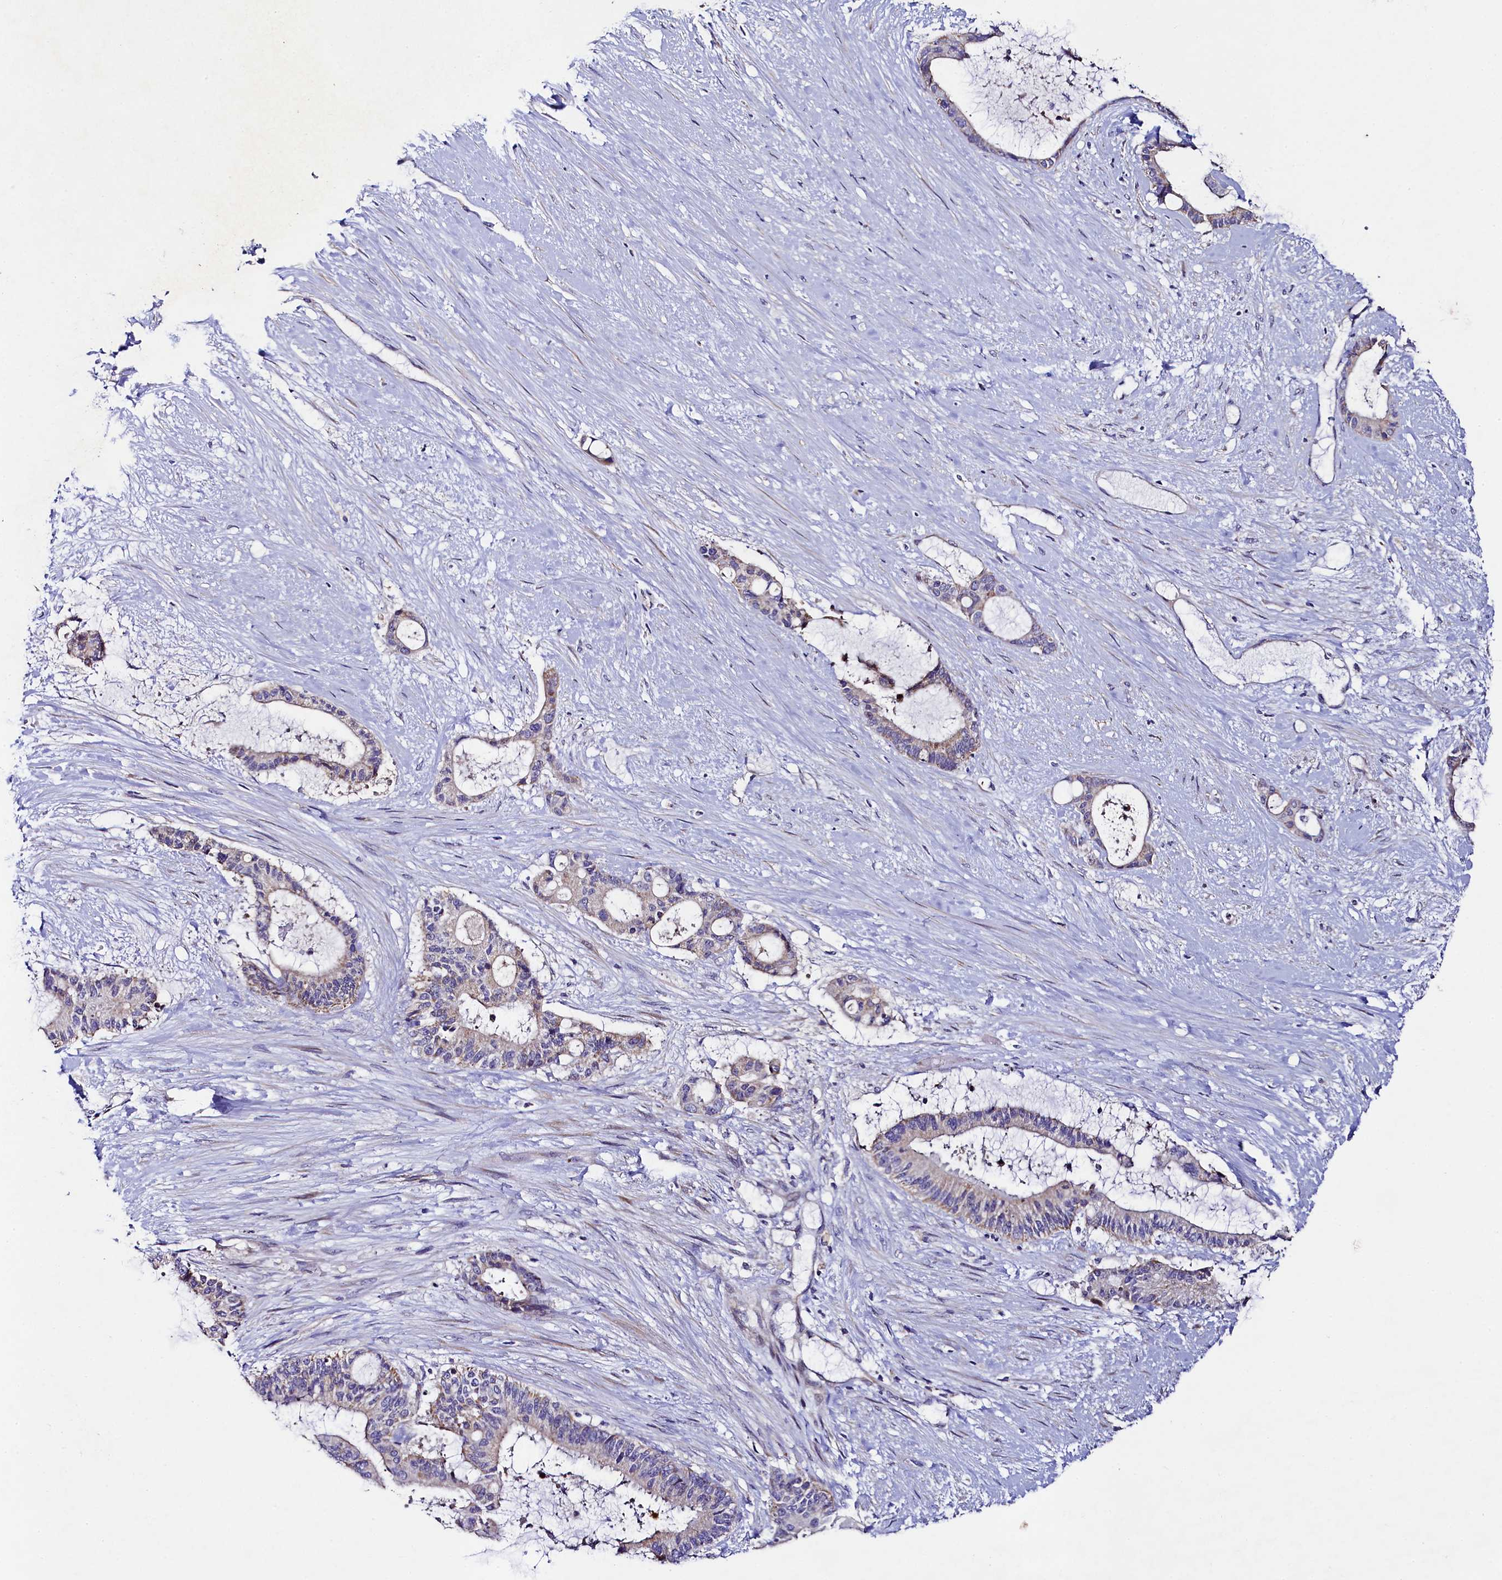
{"staining": {"intensity": "weak", "quantity": "<25%", "location": "cytoplasmic/membranous"}, "tissue": "liver cancer", "cell_type": "Tumor cells", "image_type": "cancer", "snomed": [{"axis": "morphology", "description": "Normal tissue, NOS"}, {"axis": "morphology", "description": "Cholangiocarcinoma"}, {"axis": "topography", "description": "Liver"}, {"axis": "topography", "description": "Peripheral nerve tissue"}], "caption": "Photomicrograph shows no protein staining in tumor cells of liver cholangiocarcinoma tissue.", "gene": "FXYD6", "patient": {"sex": "female", "age": 73}}